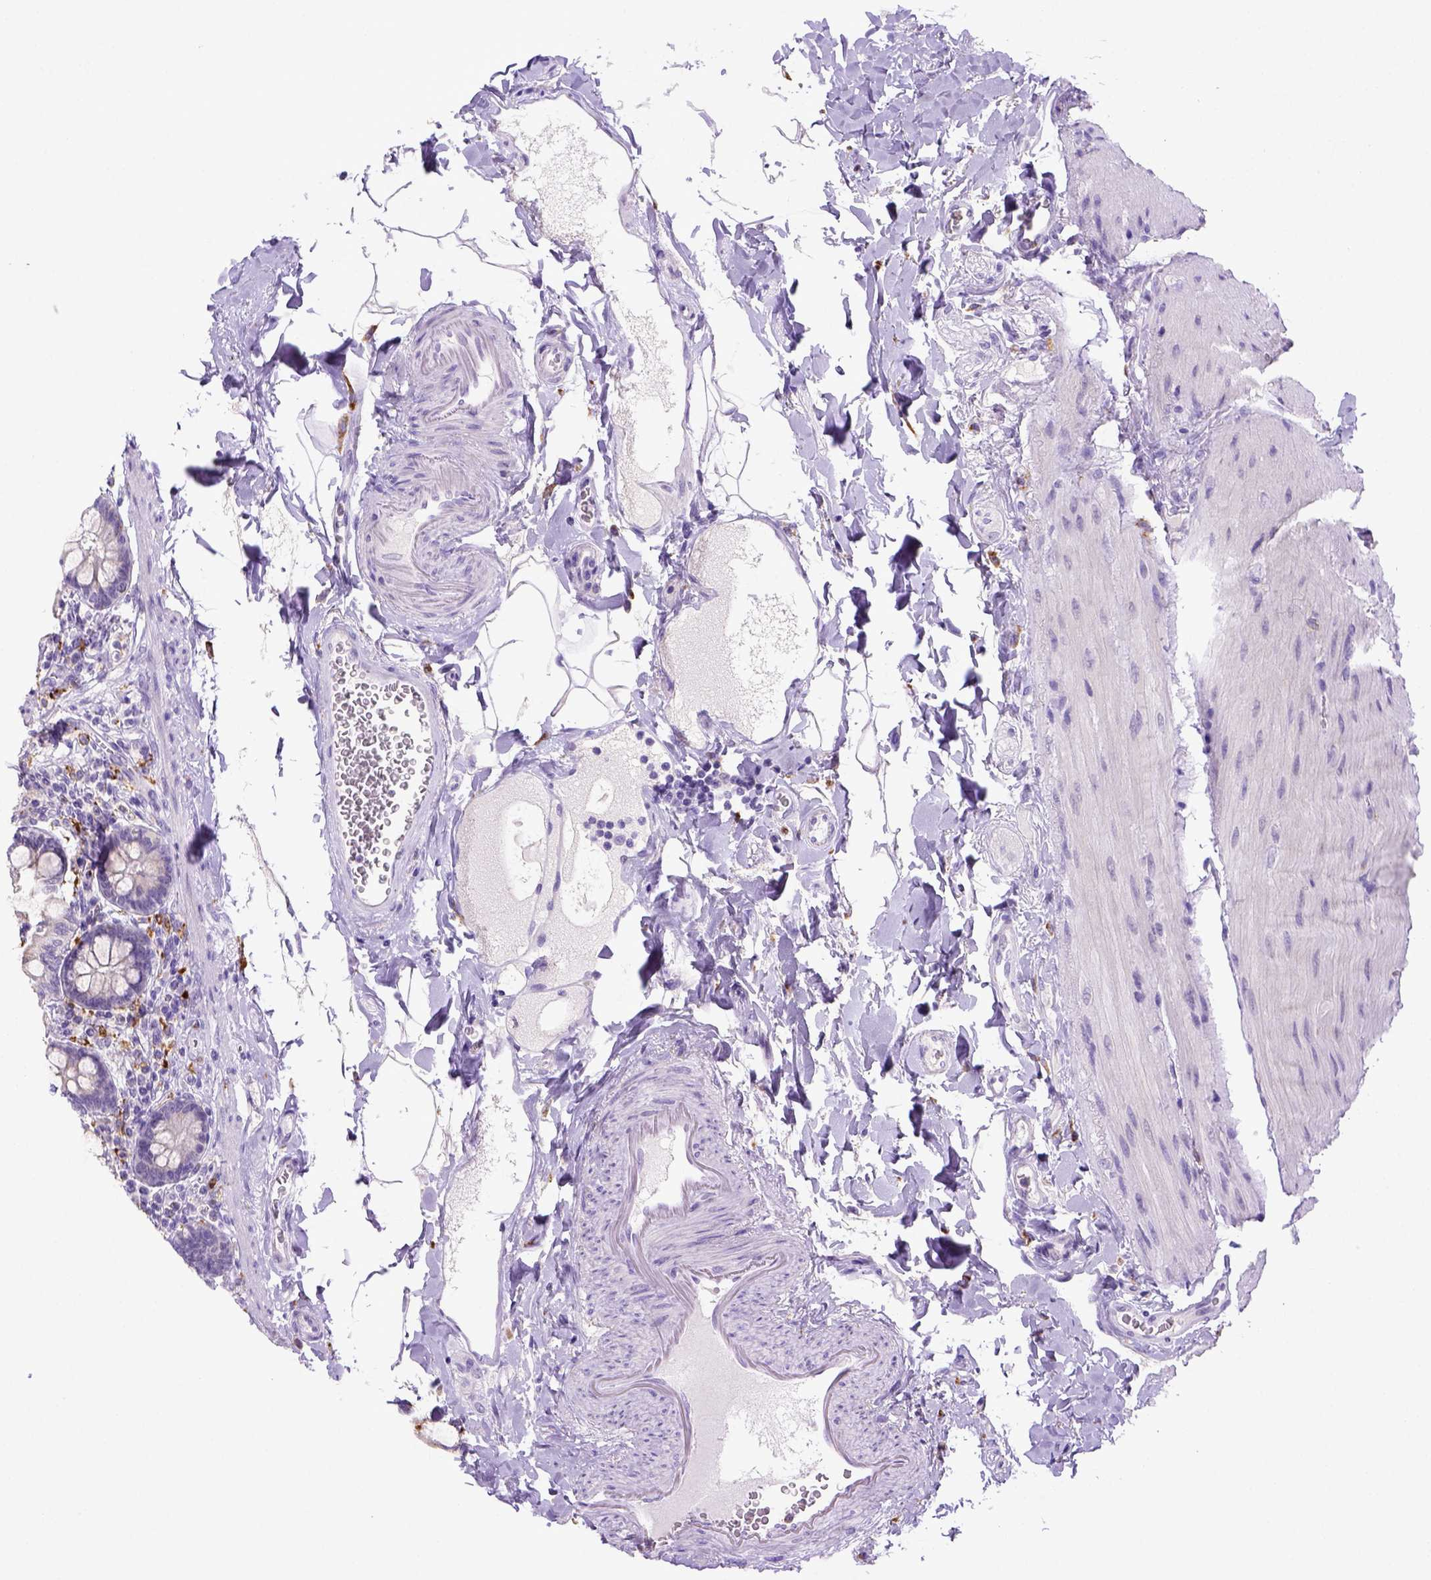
{"staining": {"intensity": "negative", "quantity": "none", "location": "none"}, "tissue": "small intestine", "cell_type": "Glandular cells", "image_type": "normal", "snomed": [{"axis": "morphology", "description": "Normal tissue, NOS"}, {"axis": "topography", "description": "Small intestine"}], "caption": "Micrograph shows no protein positivity in glandular cells of normal small intestine.", "gene": "CD68", "patient": {"sex": "female", "age": 56}}